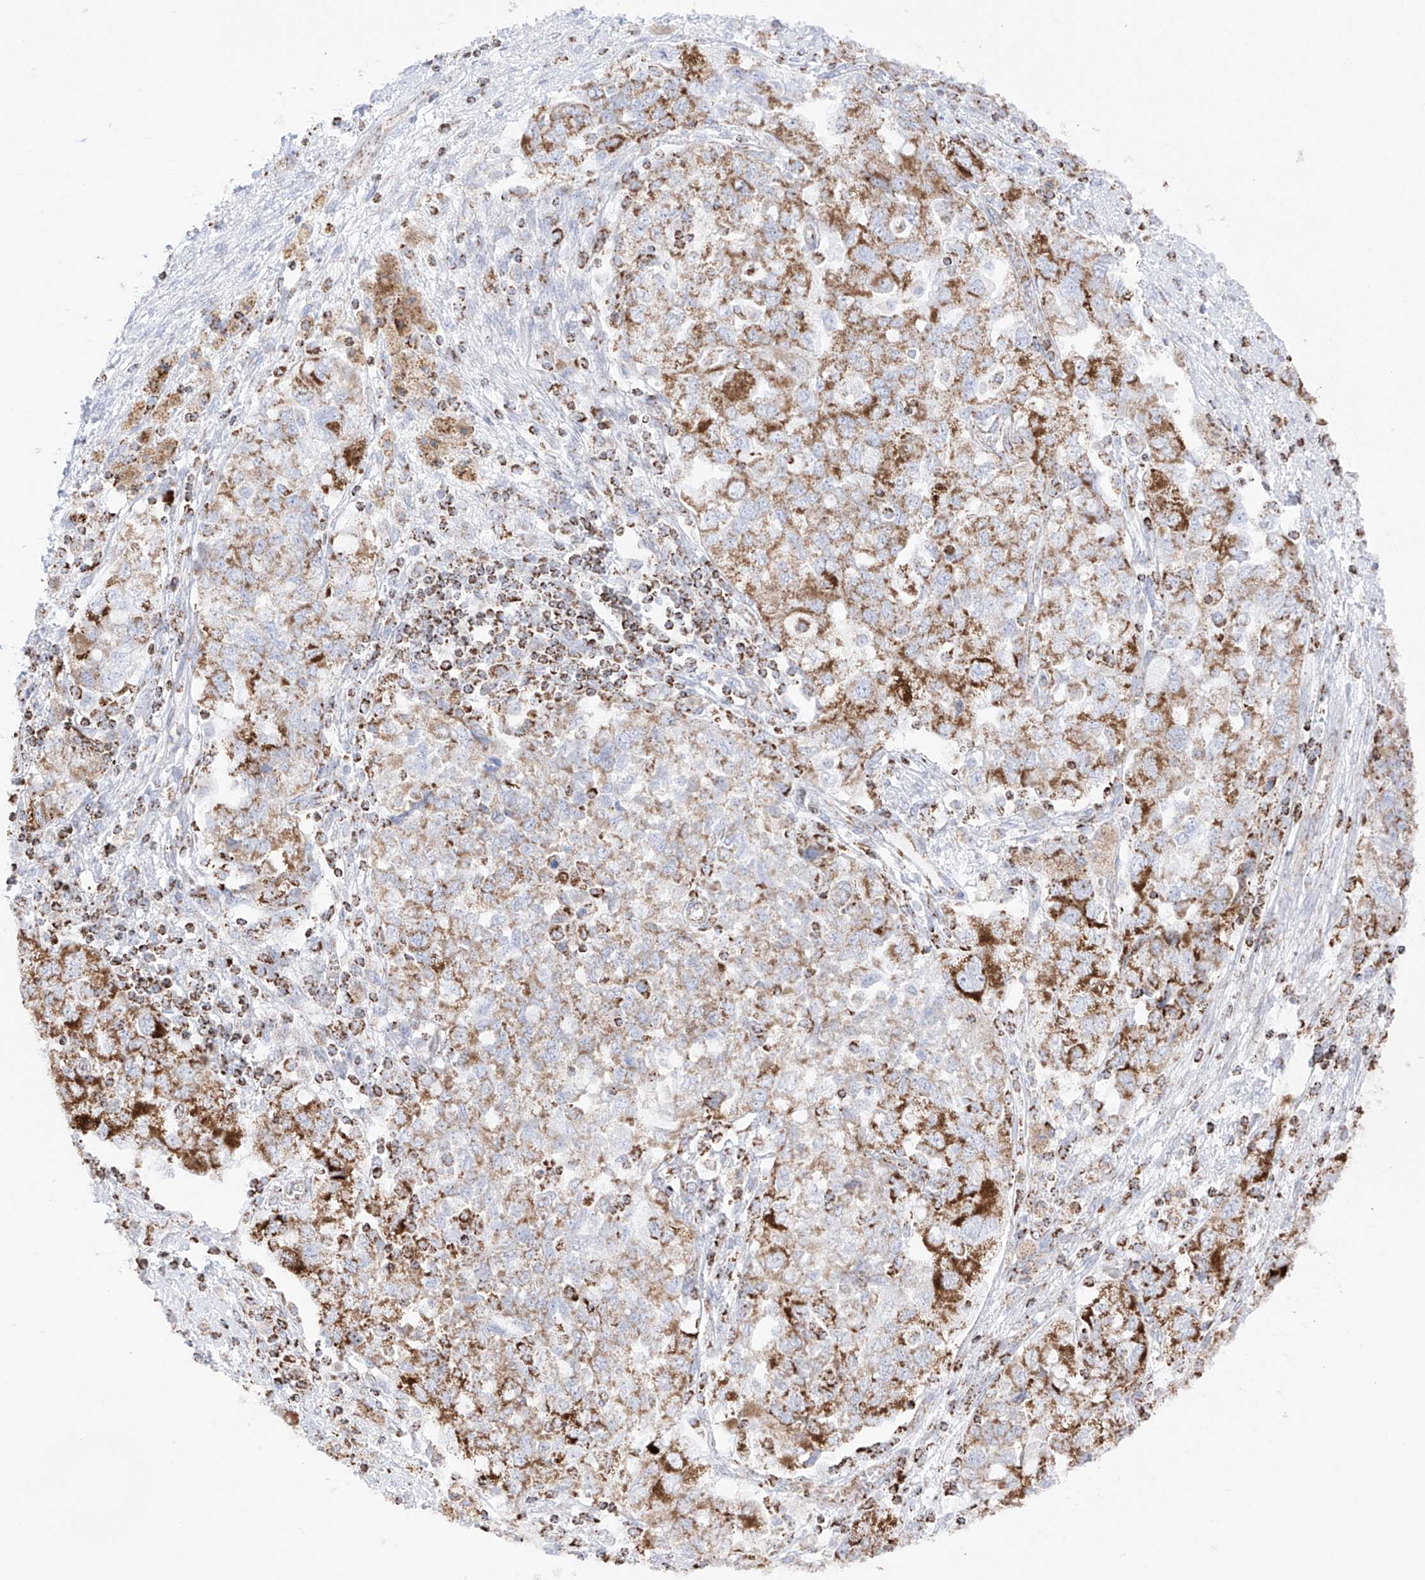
{"staining": {"intensity": "moderate", "quantity": ">75%", "location": "cytoplasmic/membranous"}, "tissue": "ovarian cancer", "cell_type": "Tumor cells", "image_type": "cancer", "snomed": [{"axis": "morphology", "description": "Carcinoma, NOS"}, {"axis": "morphology", "description": "Cystadenocarcinoma, serous, NOS"}, {"axis": "topography", "description": "Ovary"}], "caption": "High-magnification brightfield microscopy of ovarian serous cystadenocarcinoma stained with DAB (3,3'-diaminobenzidine) (brown) and counterstained with hematoxylin (blue). tumor cells exhibit moderate cytoplasmic/membranous positivity is appreciated in about>75% of cells. The staining was performed using DAB (3,3'-diaminobenzidine) to visualize the protein expression in brown, while the nuclei were stained in blue with hematoxylin (Magnification: 20x).", "gene": "XKR3", "patient": {"sex": "female", "age": 69}}